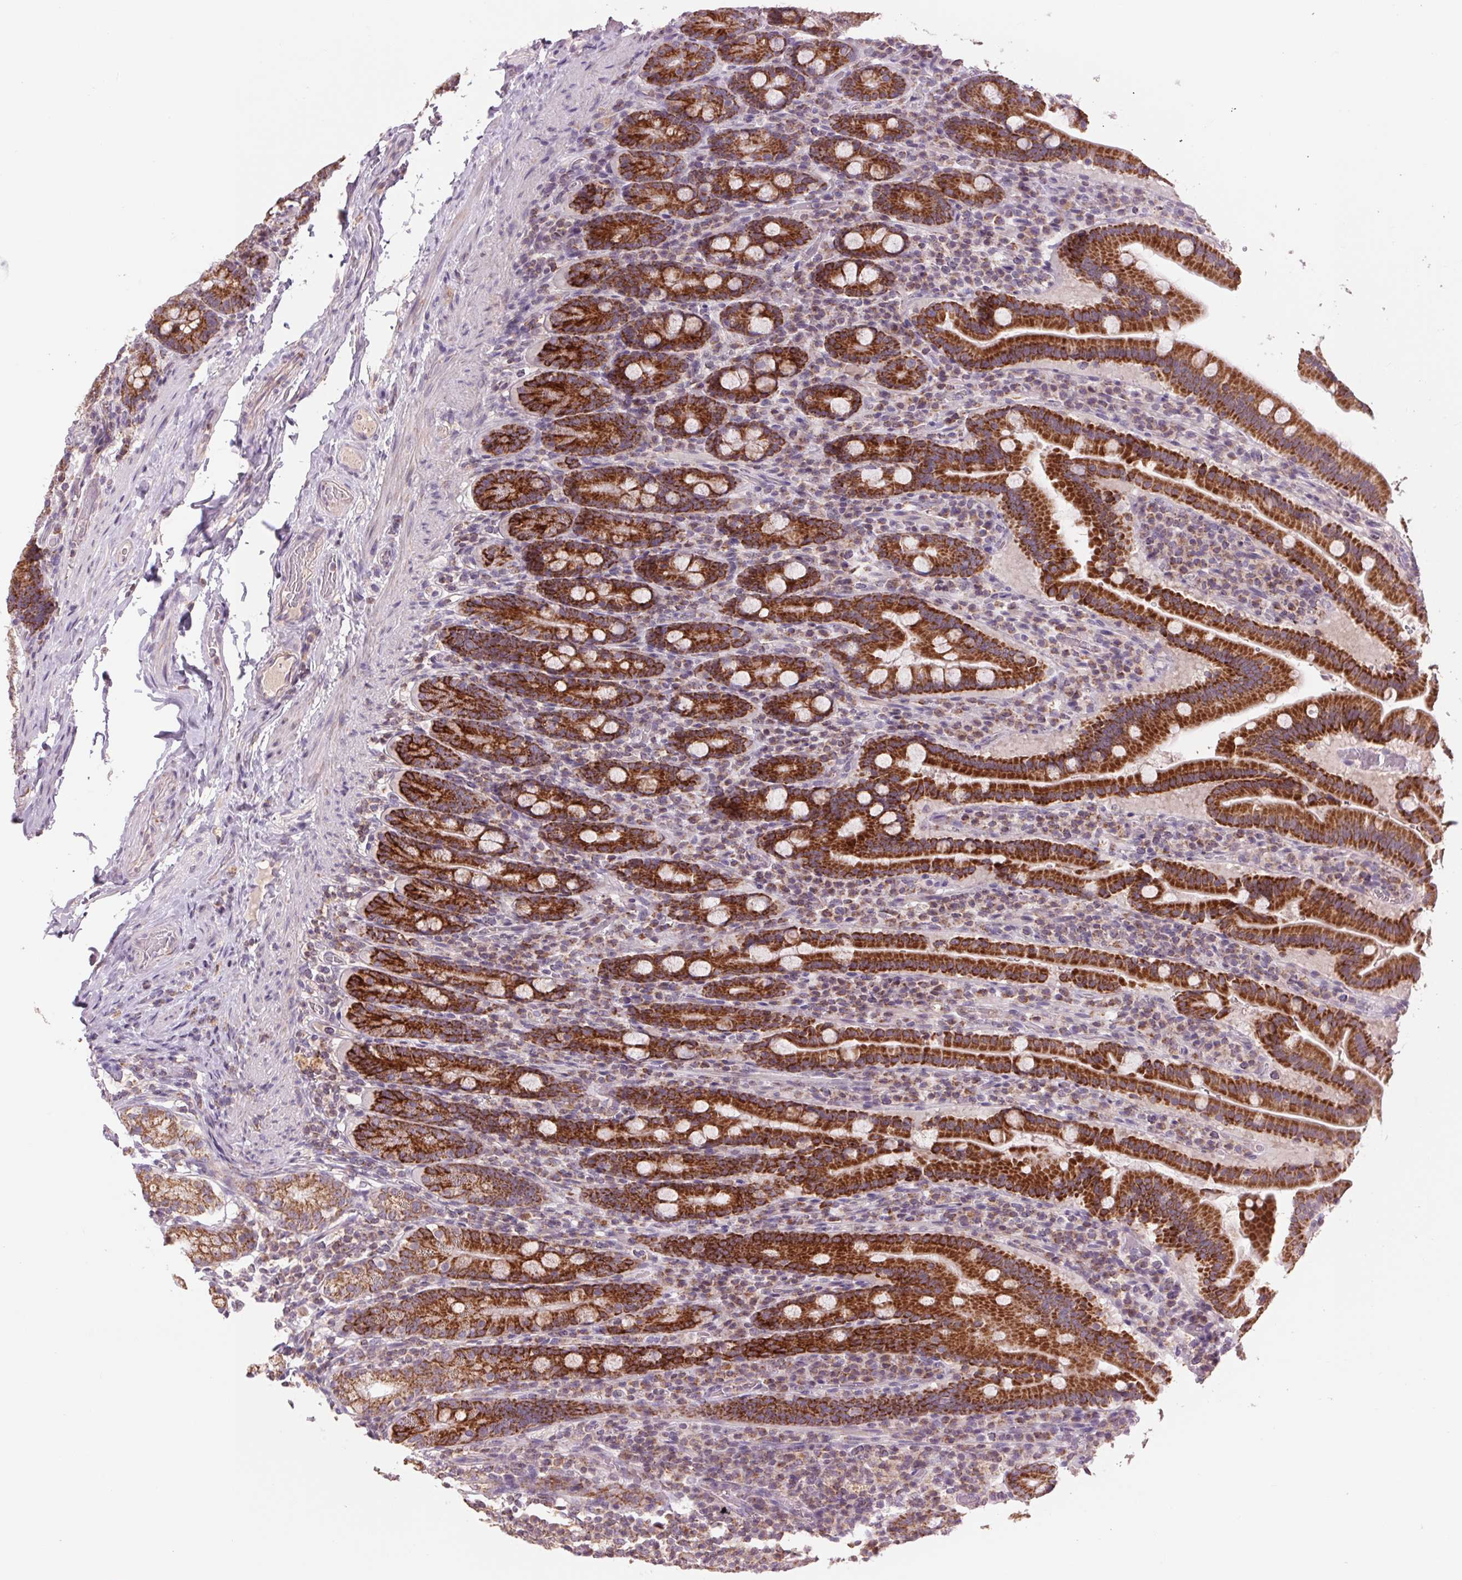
{"staining": {"intensity": "strong", "quantity": ">75%", "location": "cytoplasmic/membranous"}, "tissue": "small intestine", "cell_type": "Glandular cells", "image_type": "normal", "snomed": [{"axis": "morphology", "description": "Normal tissue, NOS"}, {"axis": "topography", "description": "Small intestine"}], "caption": "Glandular cells exhibit high levels of strong cytoplasmic/membranous expression in about >75% of cells in unremarkable human small intestine.", "gene": "COX6A1", "patient": {"sex": "male", "age": 26}}